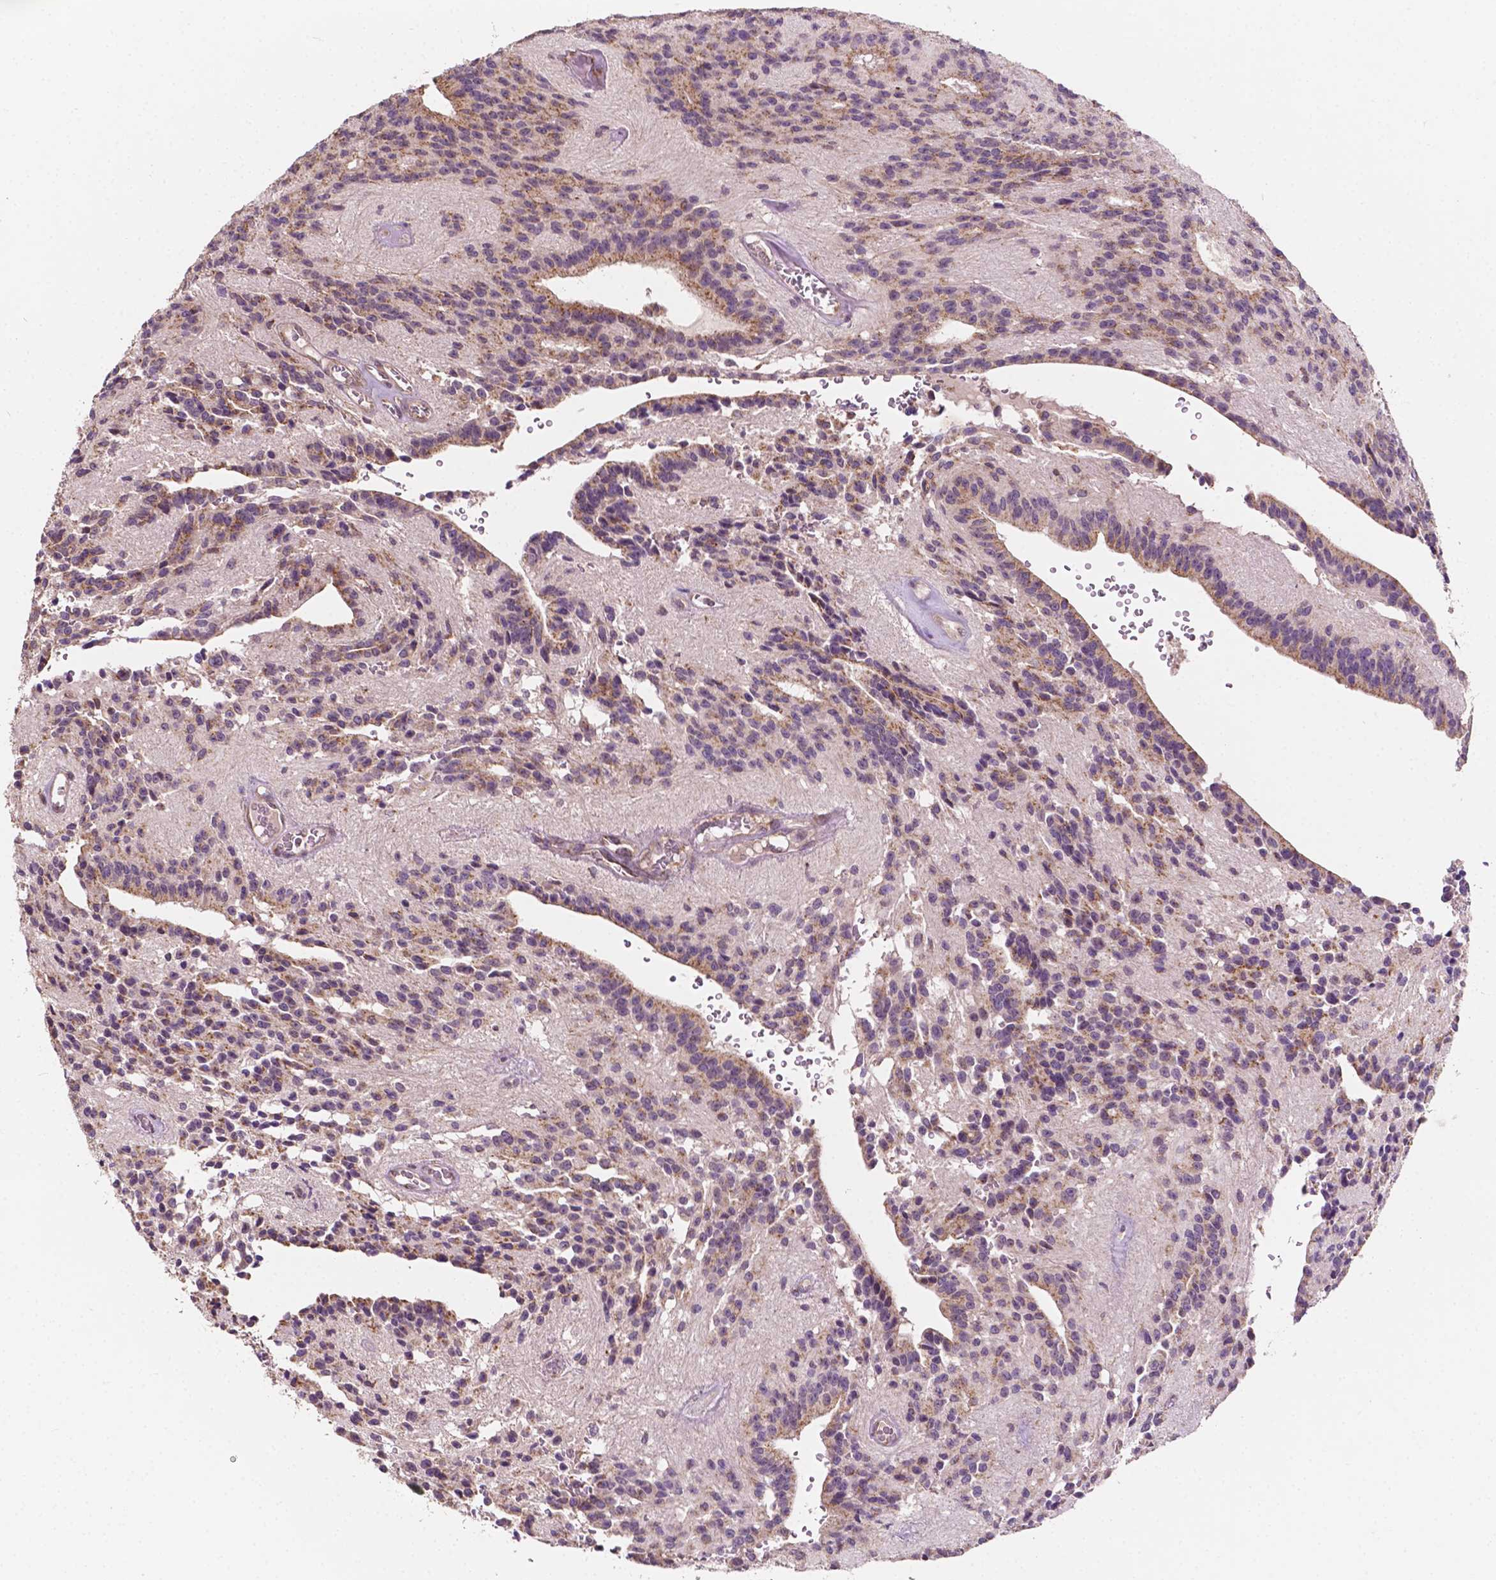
{"staining": {"intensity": "weak", "quantity": ">75%", "location": "cytoplasmic/membranous"}, "tissue": "glioma", "cell_type": "Tumor cells", "image_type": "cancer", "snomed": [{"axis": "morphology", "description": "Glioma, malignant, Low grade"}, {"axis": "topography", "description": "Brain"}], "caption": "Glioma stained with immunohistochemistry displays weak cytoplasmic/membranous expression in about >75% of tumor cells.", "gene": "EBAG9", "patient": {"sex": "male", "age": 31}}